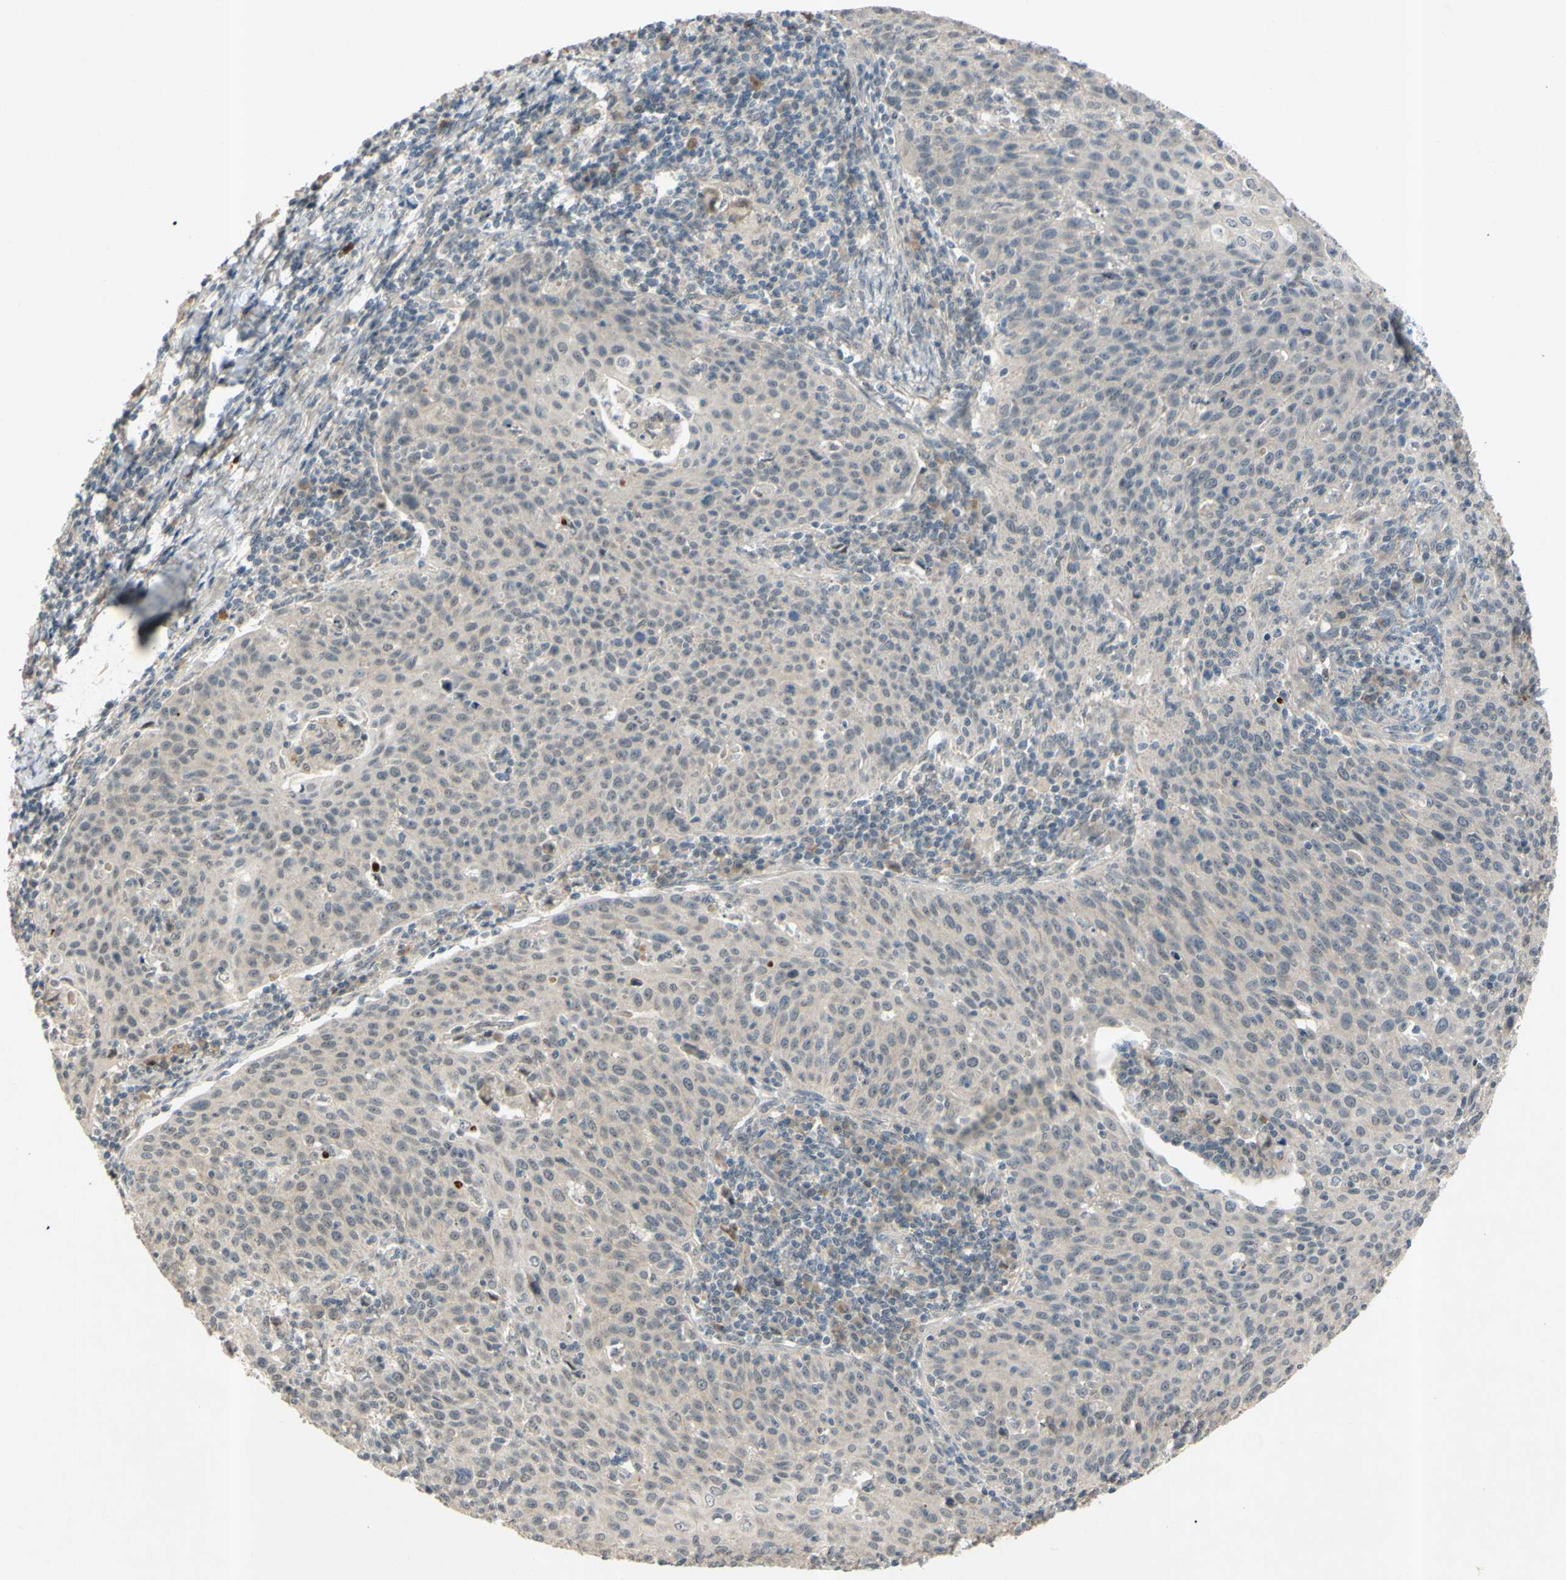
{"staining": {"intensity": "negative", "quantity": "none", "location": "none"}, "tissue": "cervical cancer", "cell_type": "Tumor cells", "image_type": "cancer", "snomed": [{"axis": "morphology", "description": "Squamous cell carcinoma, NOS"}, {"axis": "topography", "description": "Cervix"}], "caption": "The immunohistochemistry (IHC) histopathology image has no significant positivity in tumor cells of squamous cell carcinoma (cervical) tissue.", "gene": "ALK", "patient": {"sex": "female", "age": 38}}